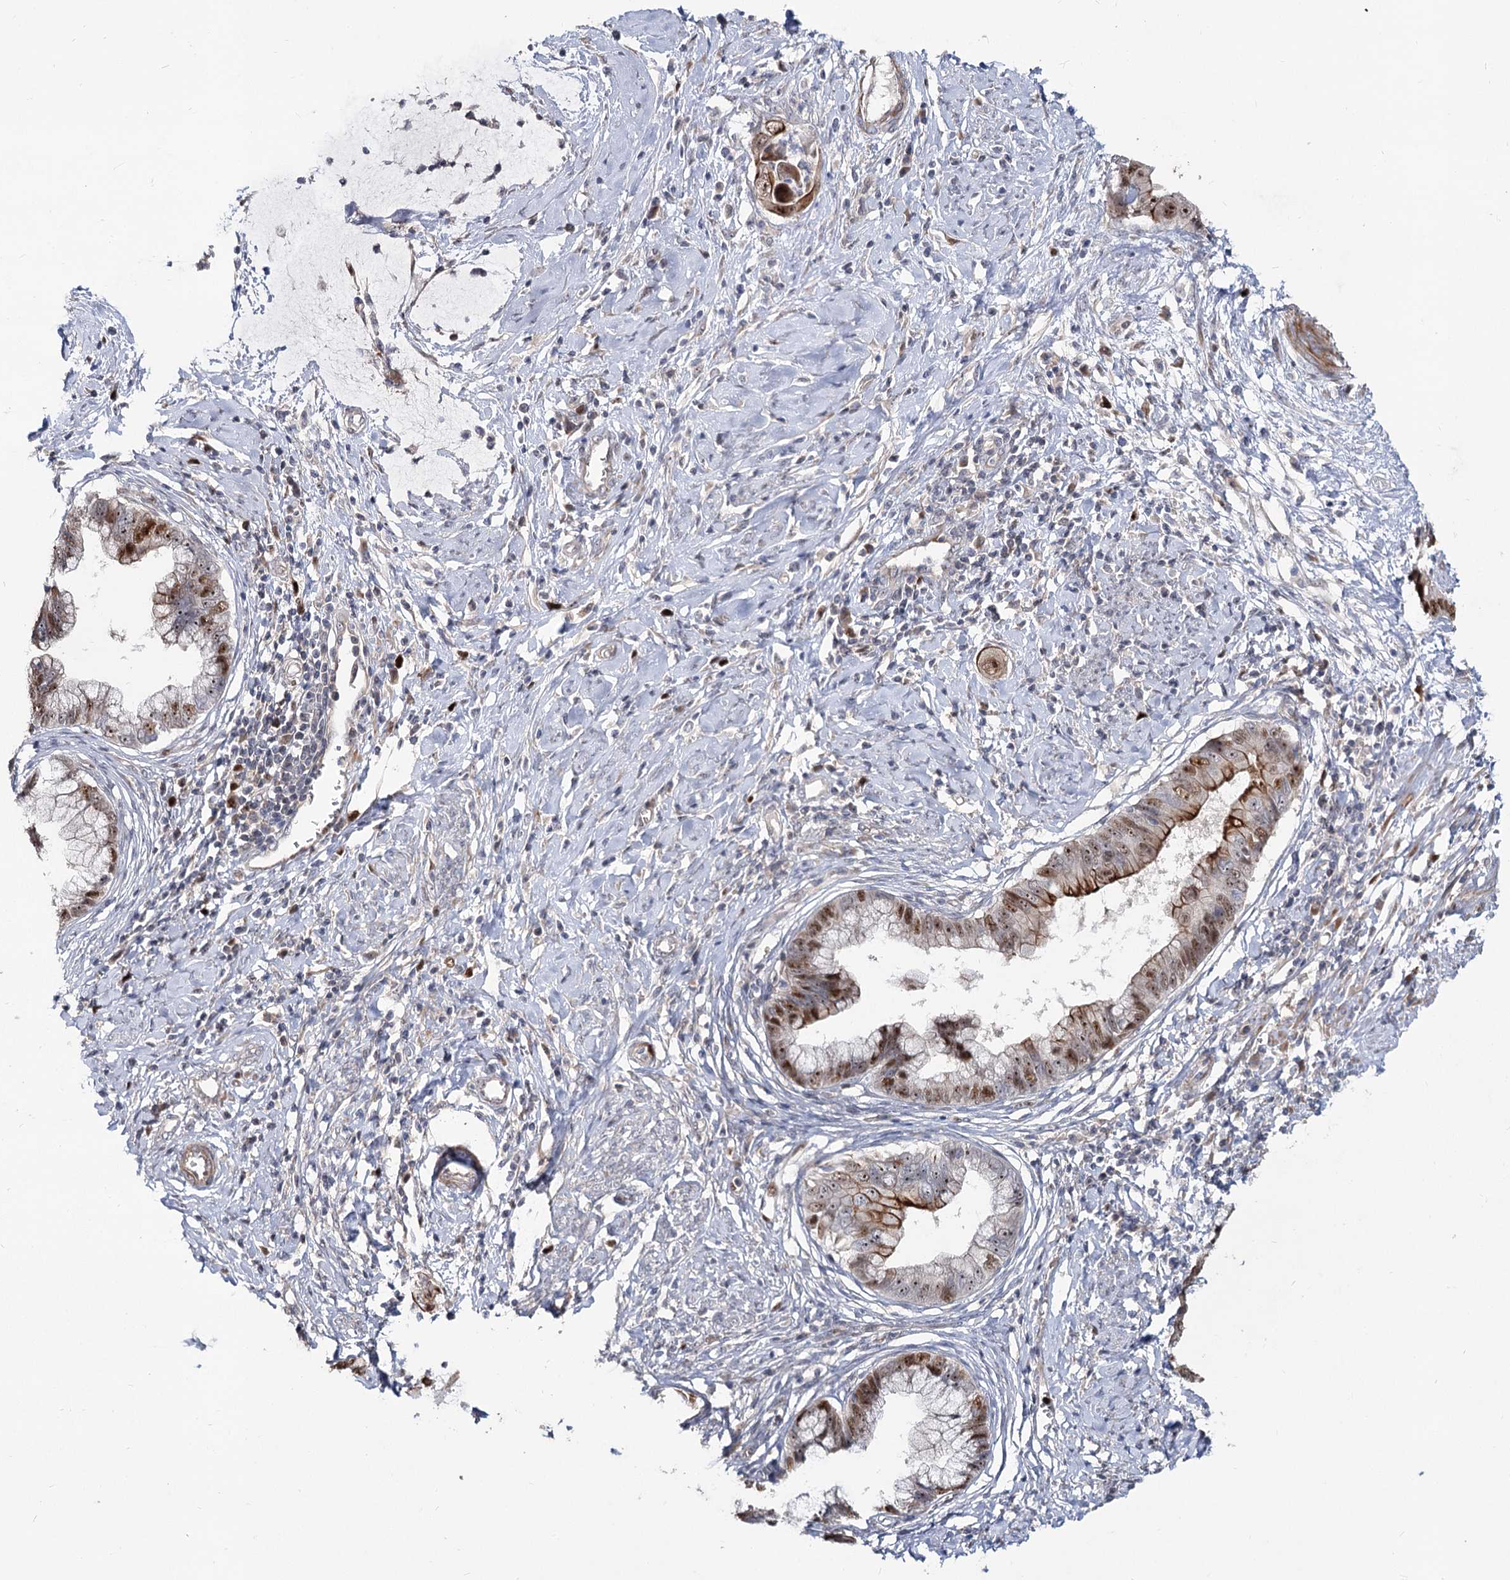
{"staining": {"intensity": "moderate", "quantity": "25%-75%", "location": "cytoplasmic/membranous,nuclear"}, "tissue": "cervical cancer", "cell_type": "Tumor cells", "image_type": "cancer", "snomed": [{"axis": "morphology", "description": "Adenocarcinoma, NOS"}, {"axis": "topography", "description": "Cervix"}], "caption": "Moderate cytoplasmic/membranous and nuclear protein expression is seen in approximately 25%-75% of tumor cells in cervical cancer (adenocarcinoma).", "gene": "PIK3C2A", "patient": {"sex": "female", "age": 44}}